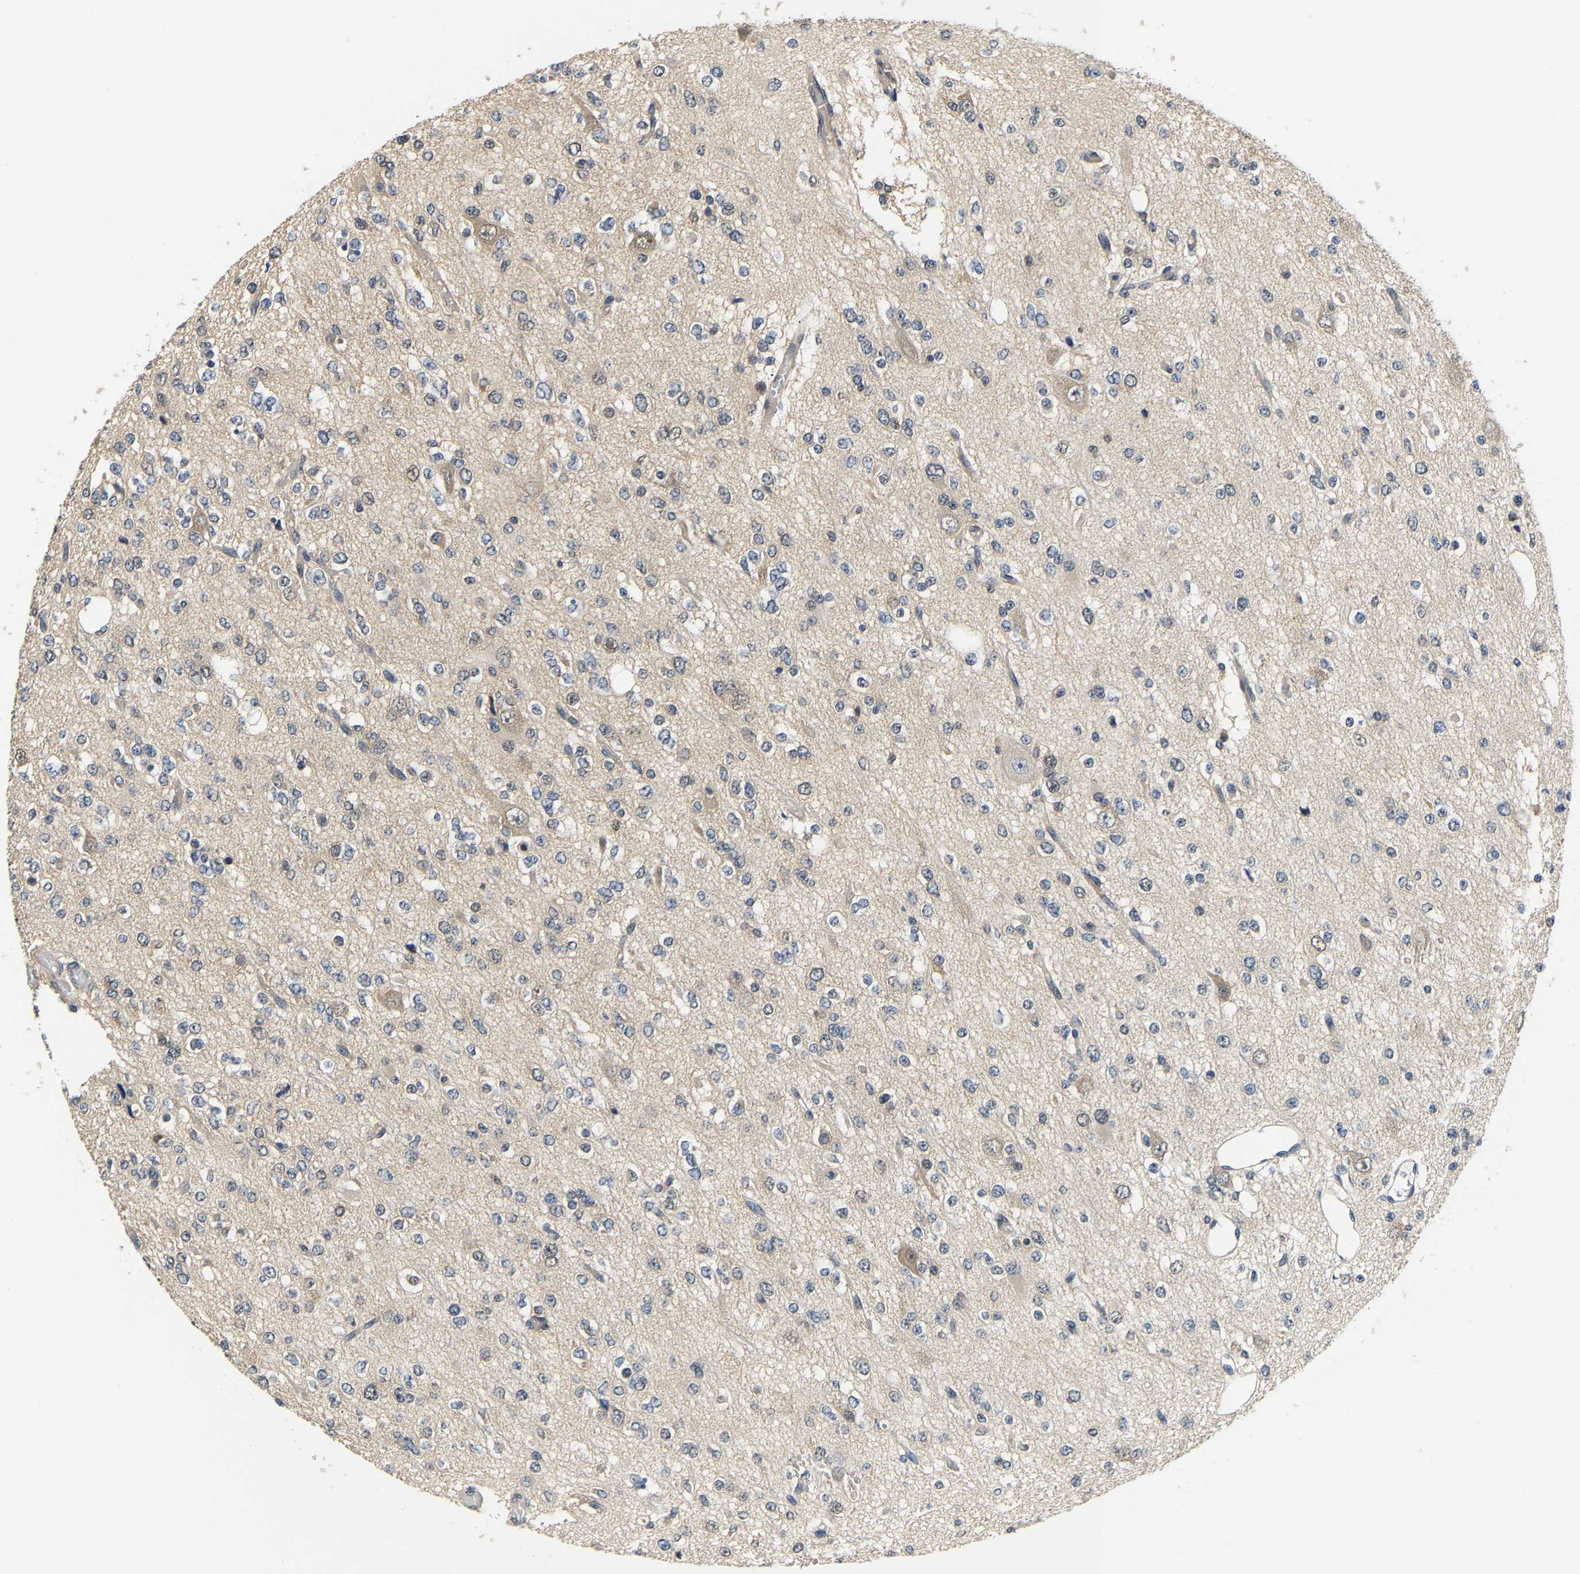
{"staining": {"intensity": "negative", "quantity": "none", "location": "none"}, "tissue": "glioma", "cell_type": "Tumor cells", "image_type": "cancer", "snomed": [{"axis": "morphology", "description": "Glioma, malignant, Low grade"}, {"axis": "topography", "description": "Brain"}], "caption": "Tumor cells show no significant protein expression in glioma.", "gene": "ARHGEF12", "patient": {"sex": "male", "age": 38}}